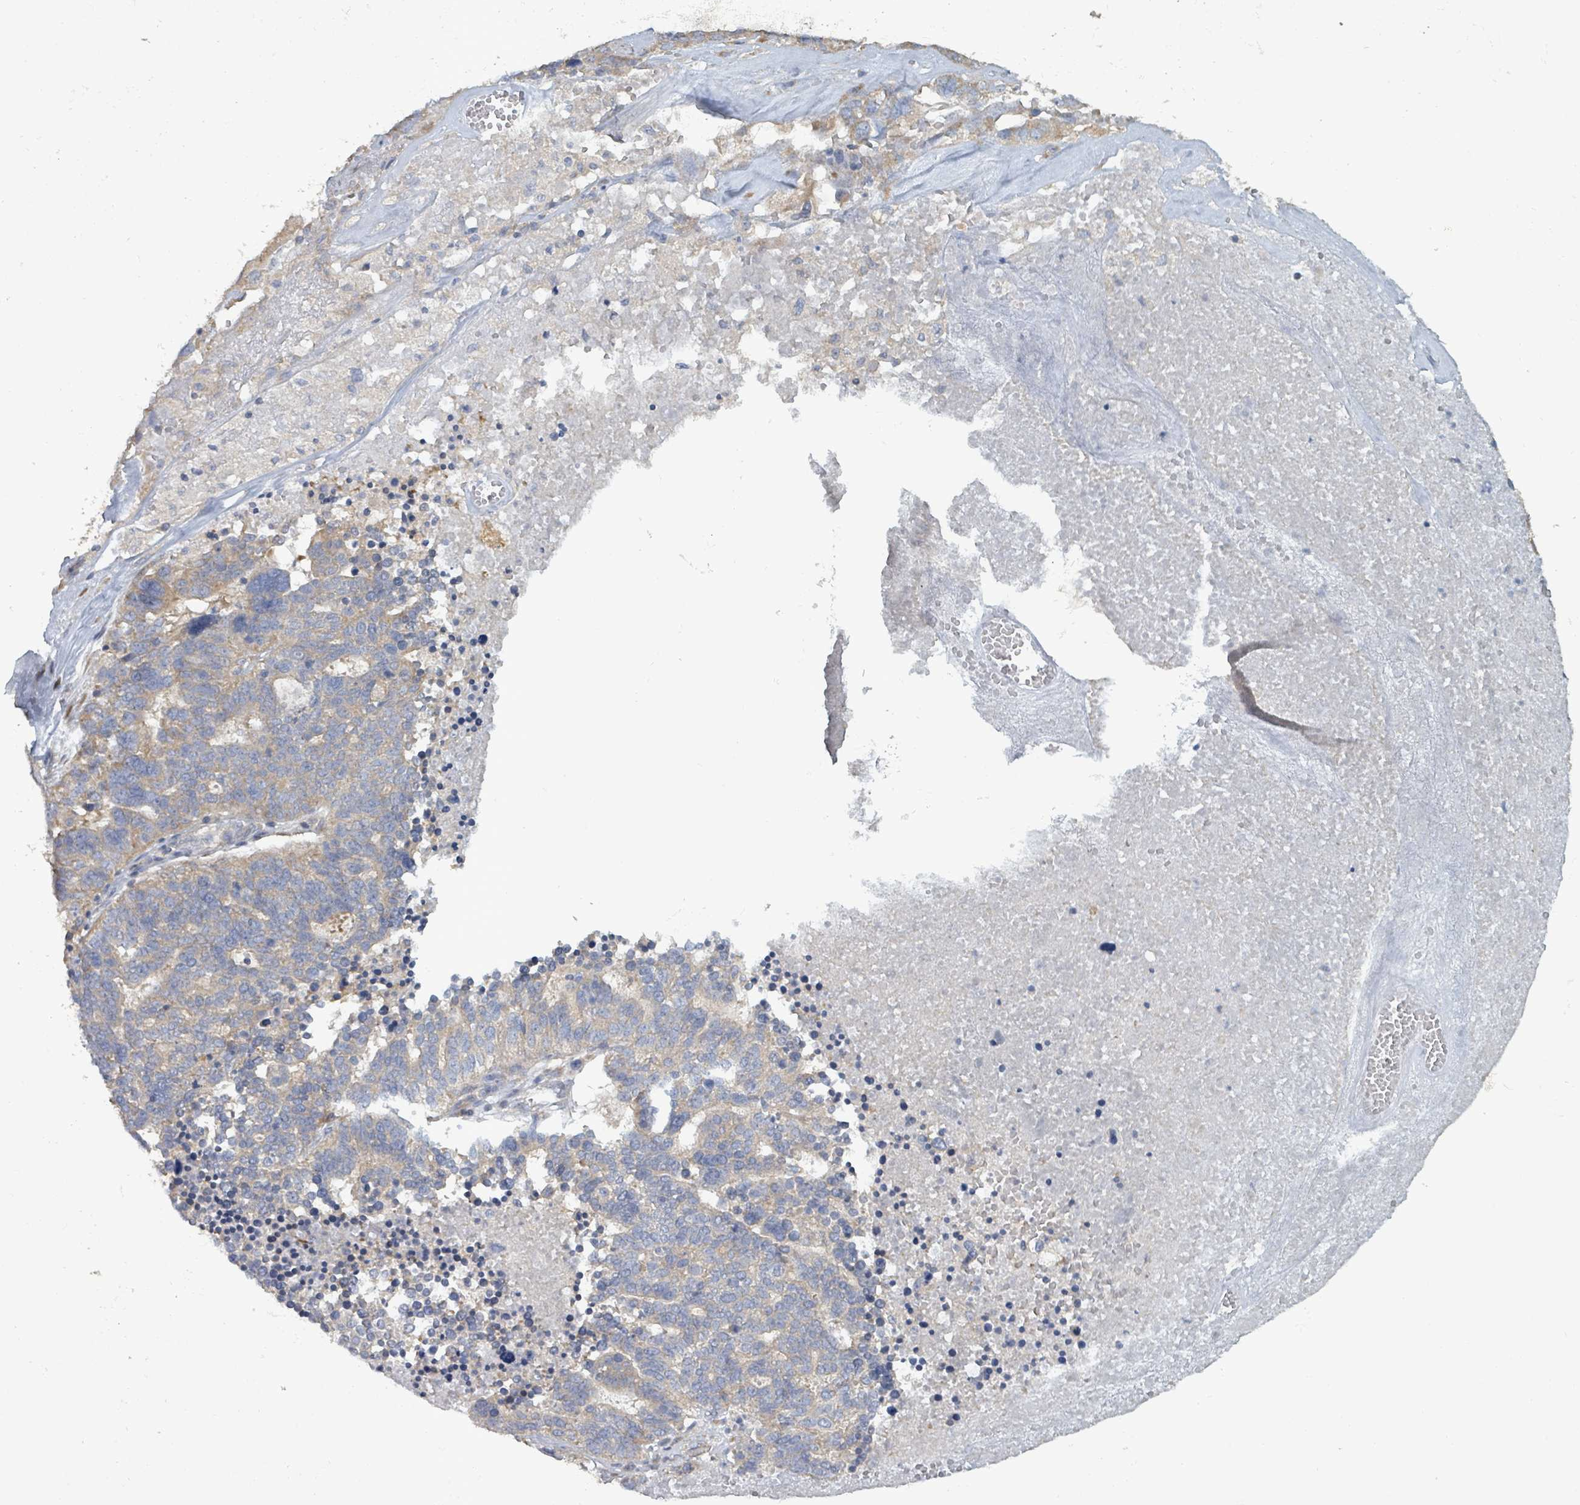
{"staining": {"intensity": "weak", "quantity": ">75%", "location": "cytoplasmic/membranous"}, "tissue": "ovarian cancer", "cell_type": "Tumor cells", "image_type": "cancer", "snomed": [{"axis": "morphology", "description": "Cystadenocarcinoma, serous, NOS"}, {"axis": "topography", "description": "Ovary"}], "caption": "High-magnification brightfield microscopy of ovarian serous cystadenocarcinoma stained with DAB (3,3'-diaminobenzidine) (brown) and counterstained with hematoxylin (blue). tumor cells exhibit weak cytoplasmic/membranous expression is seen in about>75% of cells.", "gene": "RPL32", "patient": {"sex": "female", "age": 59}}